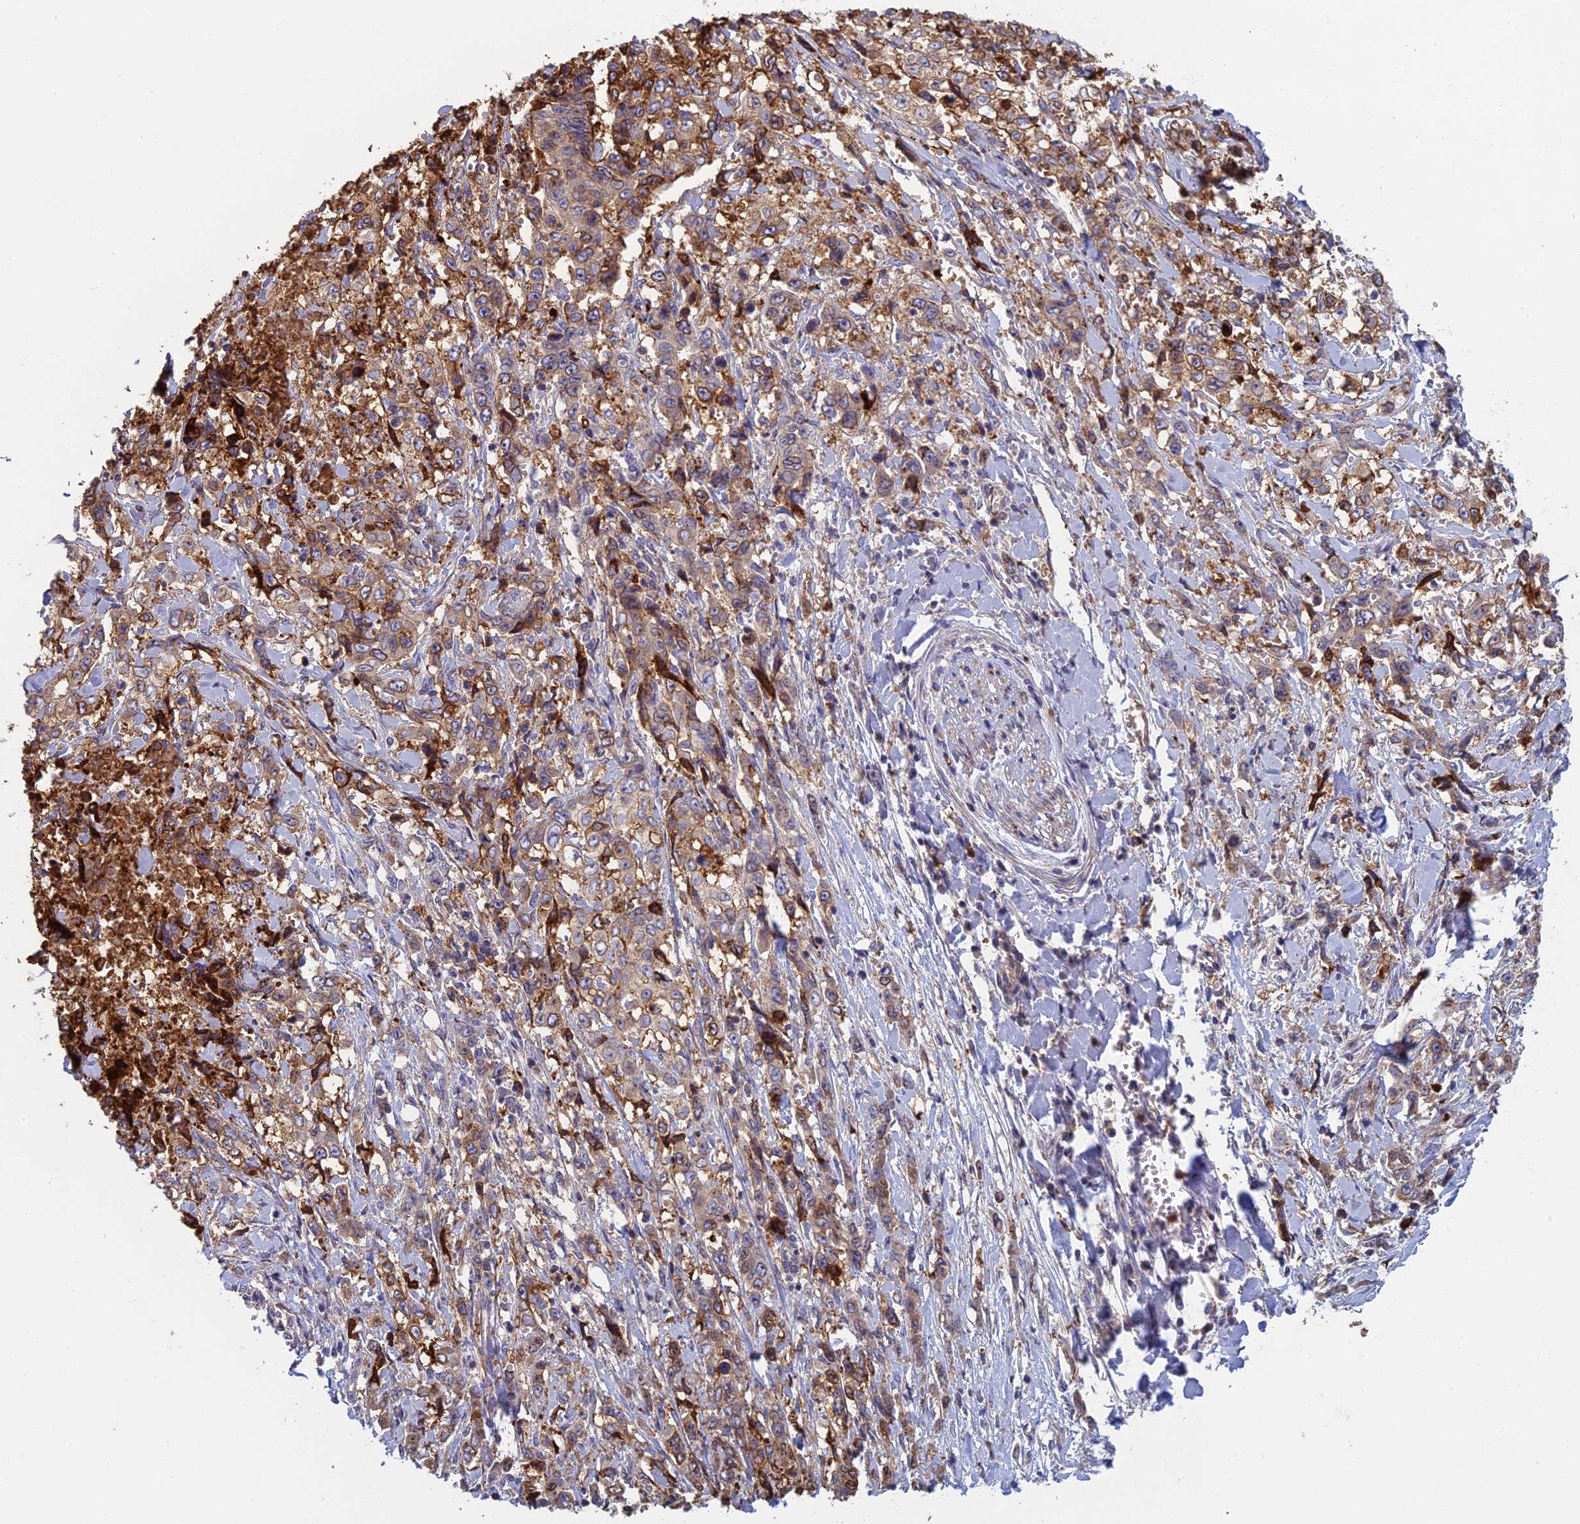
{"staining": {"intensity": "moderate", "quantity": "25%-75%", "location": "cytoplasmic/membranous"}, "tissue": "stomach cancer", "cell_type": "Tumor cells", "image_type": "cancer", "snomed": [{"axis": "morphology", "description": "Adenocarcinoma, NOS"}, {"axis": "topography", "description": "Stomach, upper"}], "caption": "Moderate cytoplasmic/membranous expression is appreciated in about 25%-75% of tumor cells in stomach adenocarcinoma.", "gene": "IFTAP", "patient": {"sex": "male", "age": 62}}